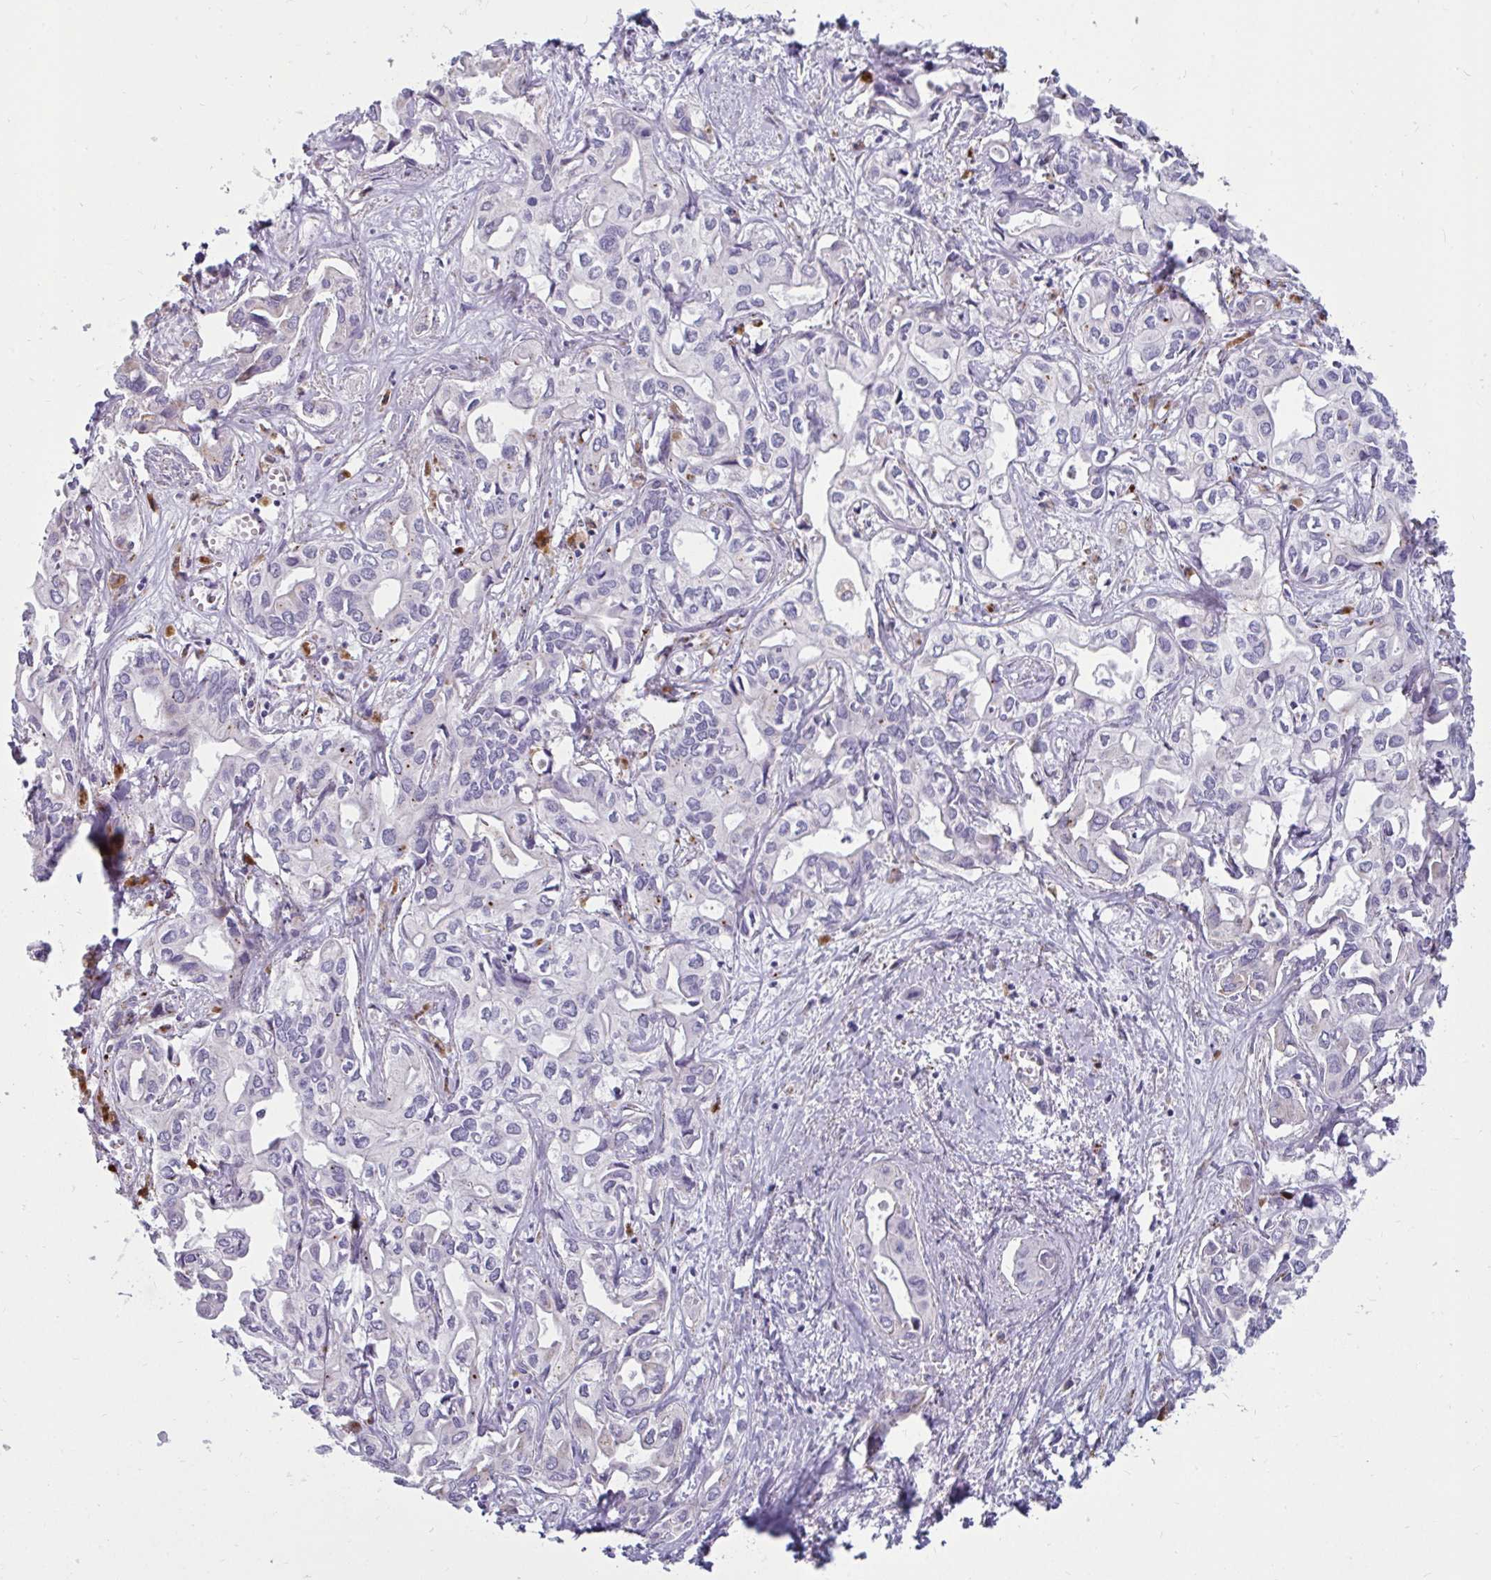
{"staining": {"intensity": "negative", "quantity": "none", "location": "none"}, "tissue": "liver cancer", "cell_type": "Tumor cells", "image_type": "cancer", "snomed": [{"axis": "morphology", "description": "Cholangiocarcinoma"}, {"axis": "topography", "description": "Liver"}], "caption": "High power microscopy image of an immunohistochemistry (IHC) photomicrograph of liver cholangiocarcinoma, revealing no significant staining in tumor cells.", "gene": "CTSZ", "patient": {"sex": "female", "age": 64}}